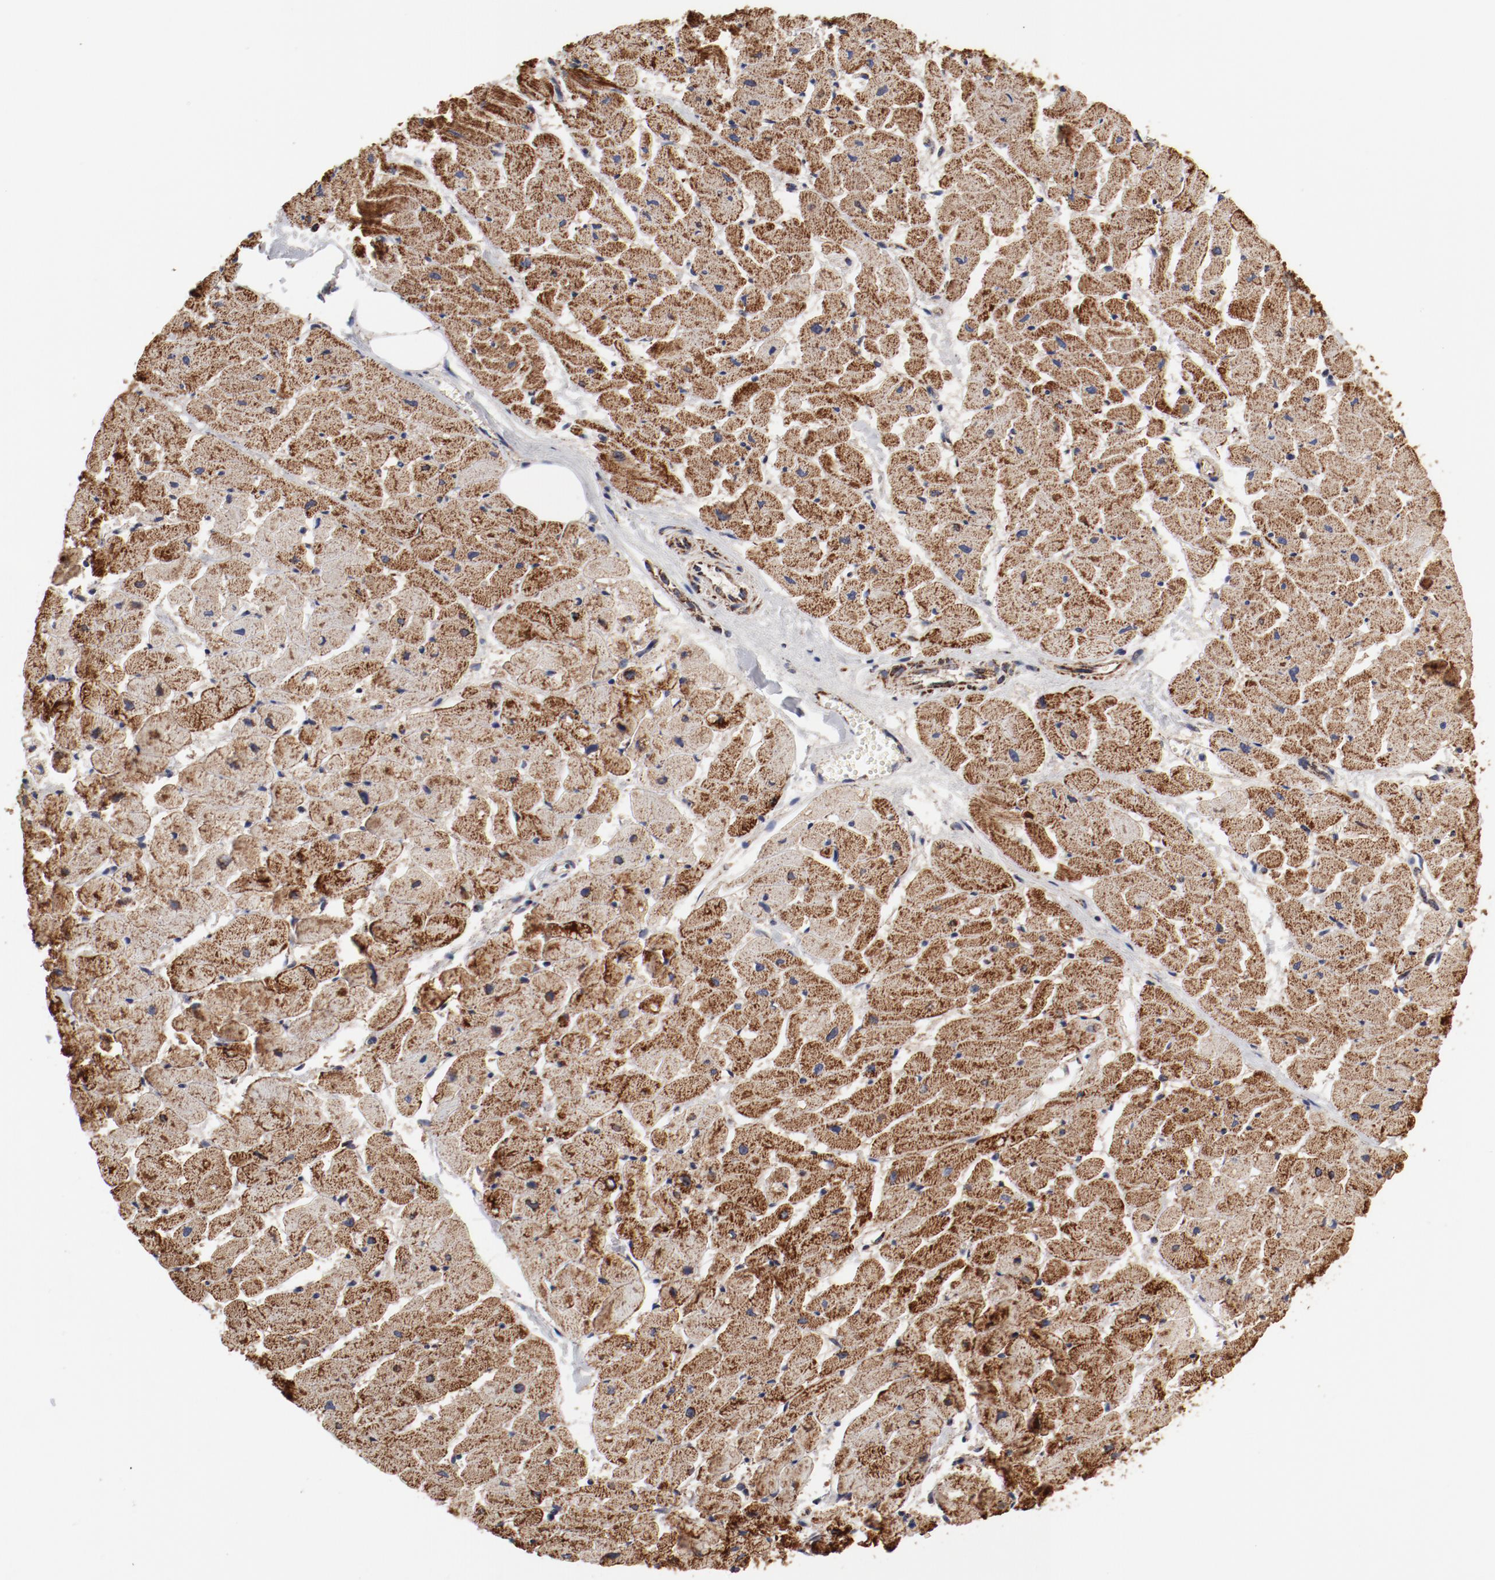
{"staining": {"intensity": "strong", "quantity": ">75%", "location": "cytoplasmic/membranous"}, "tissue": "heart muscle", "cell_type": "Cardiomyocytes", "image_type": "normal", "snomed": [{"axis": "morphology", "description": "Normal tissue, NOS"}, {"axis": "topography", "description": "Heart"}], "caption": "IHC of unremarkable human heart muscle displays high levels of strong cytoplasmic/membranous staining in about >75% of cardiomyocytes.", "gene": "NDUFV2", "patient": {"sex": "female", "age": 19}}